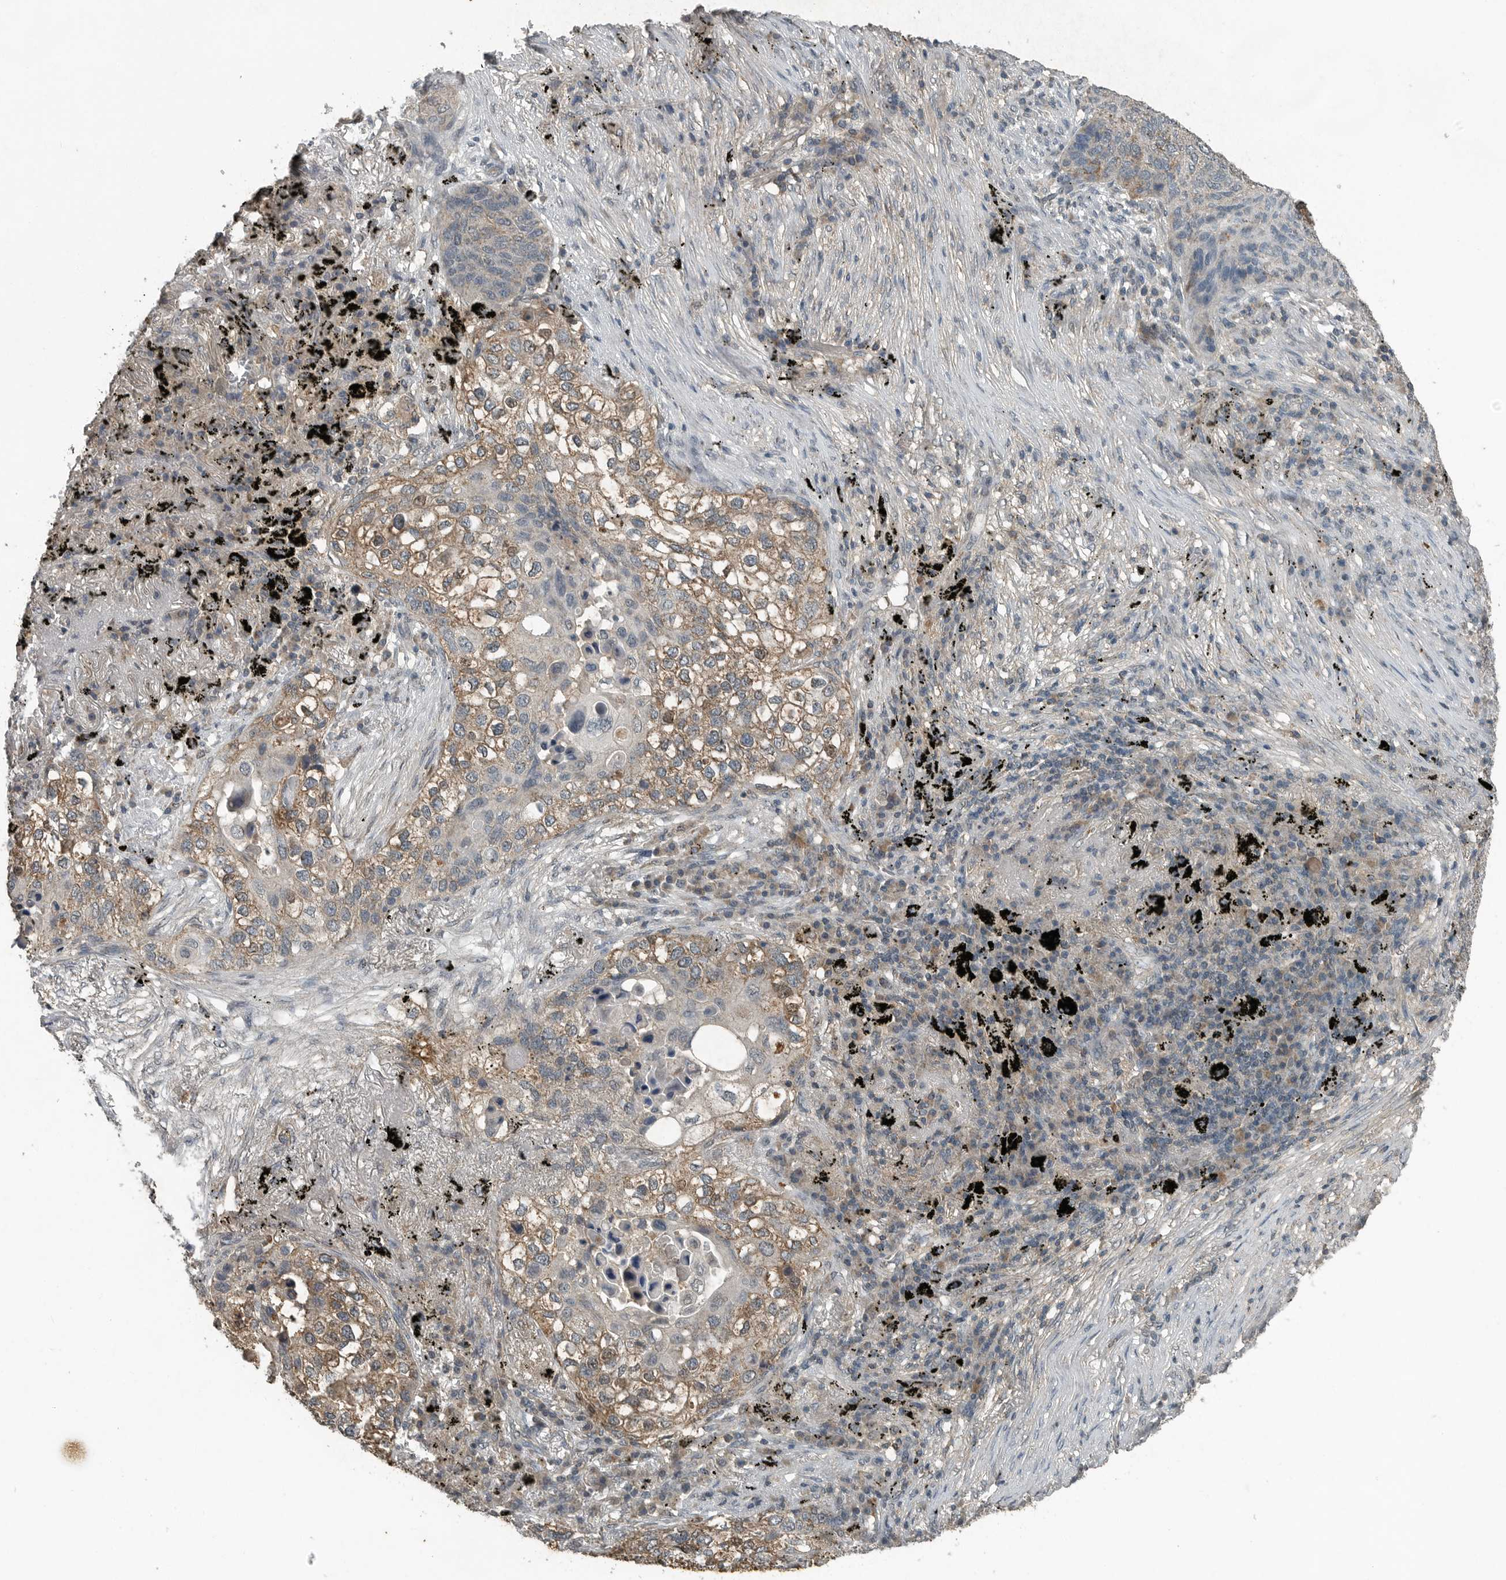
{"staining": {"intensity": "weak", "quantity": "25%-75%", "location": "cytoplasmic/membranous"}, "tissue": "lung cancer", "cell_type": "Tumor cells", "image_type": "cancer", "snomed": [{"axis": "morphology", "description": "Squamous cell carcinoma, NOS"}, {"axis": "topography", "description": "Lung"}], "caption": "High-magnification brightfield microscopy of lung squamous cell carcinoma stained with DAB (brown) and counterstained with hematoxylin (blue). tumor cells exhibit weak cytoplasmic/membranous staining is present in about25%-75% of cells.", "gene": "IL6ST", "patient": {"sex": "female", "age": 63}}